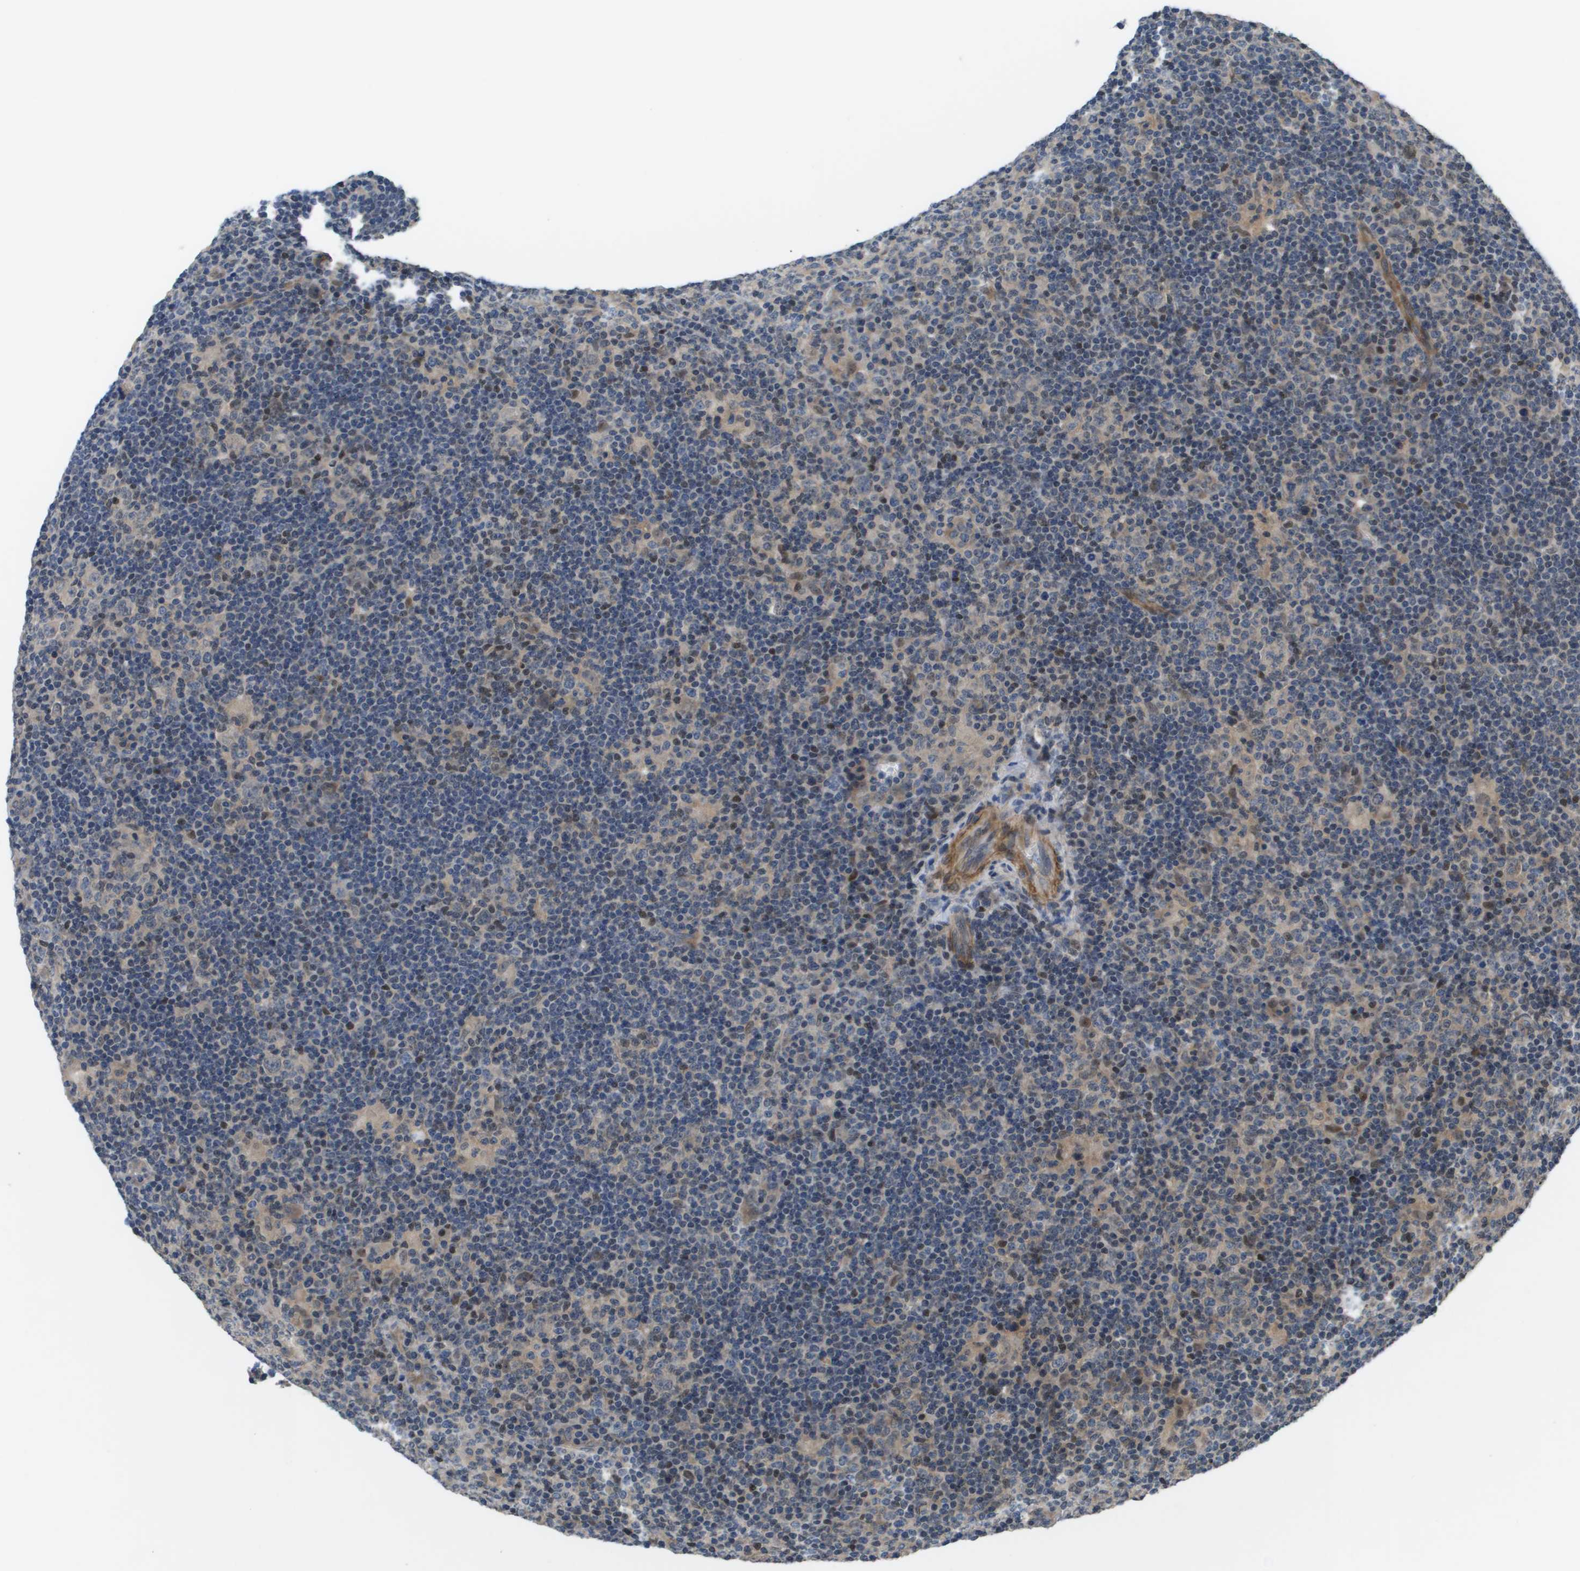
{"staining": {"intensity": "weak", "quantity": "25%-75%", "location": "cytoplasmic/membranous"}, "tissue": "lymphoma", "cell_type": "Tumor cells", "image_type": "cancer", "snomed": [{"axis": "morphology", "description": "Hodgkin's disease, NOS"}, {"axis": "topography", "description": "Lymph node"}], "caption": "DAB (3,3'-diaminobenzidine) immunohistochemical staining of human lymphoma displays weak cytoplasmic/membranous protein staining in approximately 25%-75% of tumor cells.", "gene": "ENPP5", "patient": {"sex": "female", "age": 57}}